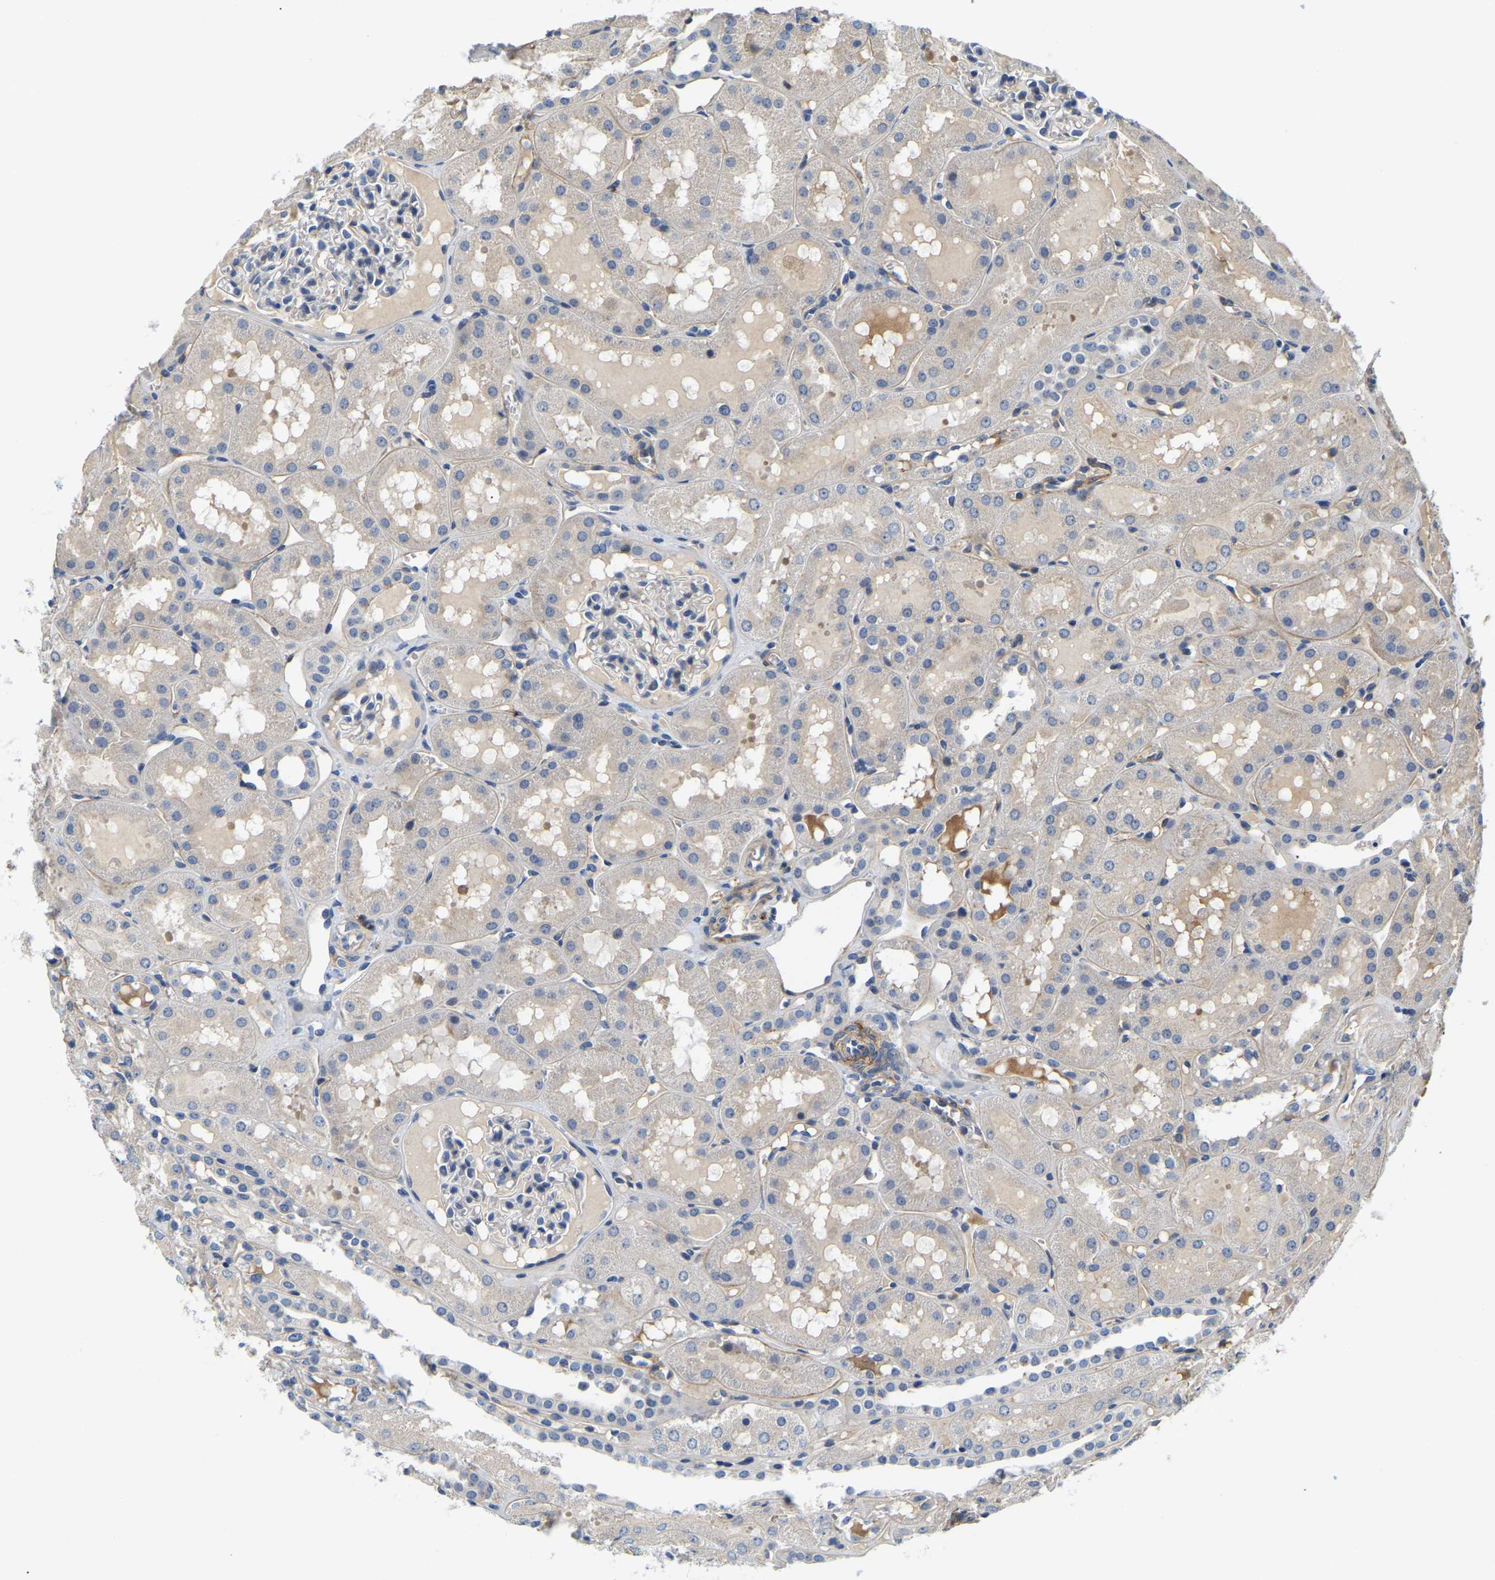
{"staining": {"intensity": "negative", "quantity": "none", "location": "none"}, "tissue": "kidney", "cell_type": "Cells in glomeruli", "image_type": "normal", "snomed": [{"axis": "morphology", "description": "Normal tissue, NOS"}, {"axis": "topography", "description": "Kidney"}, {"axis": "topography", "description": "Urinary bladder"}], "caption": "Immunohistochemistry (IHC) of normal kidney demonstrates no staining in cells in glomeruli. The staining is performed using DAB (3,3'-diaminobenzidine) brown chromogen with nuclei counter-stained in using hematoxylin.", "gene": "LIAS", "patient": {"sex": "male", "age": 16}}